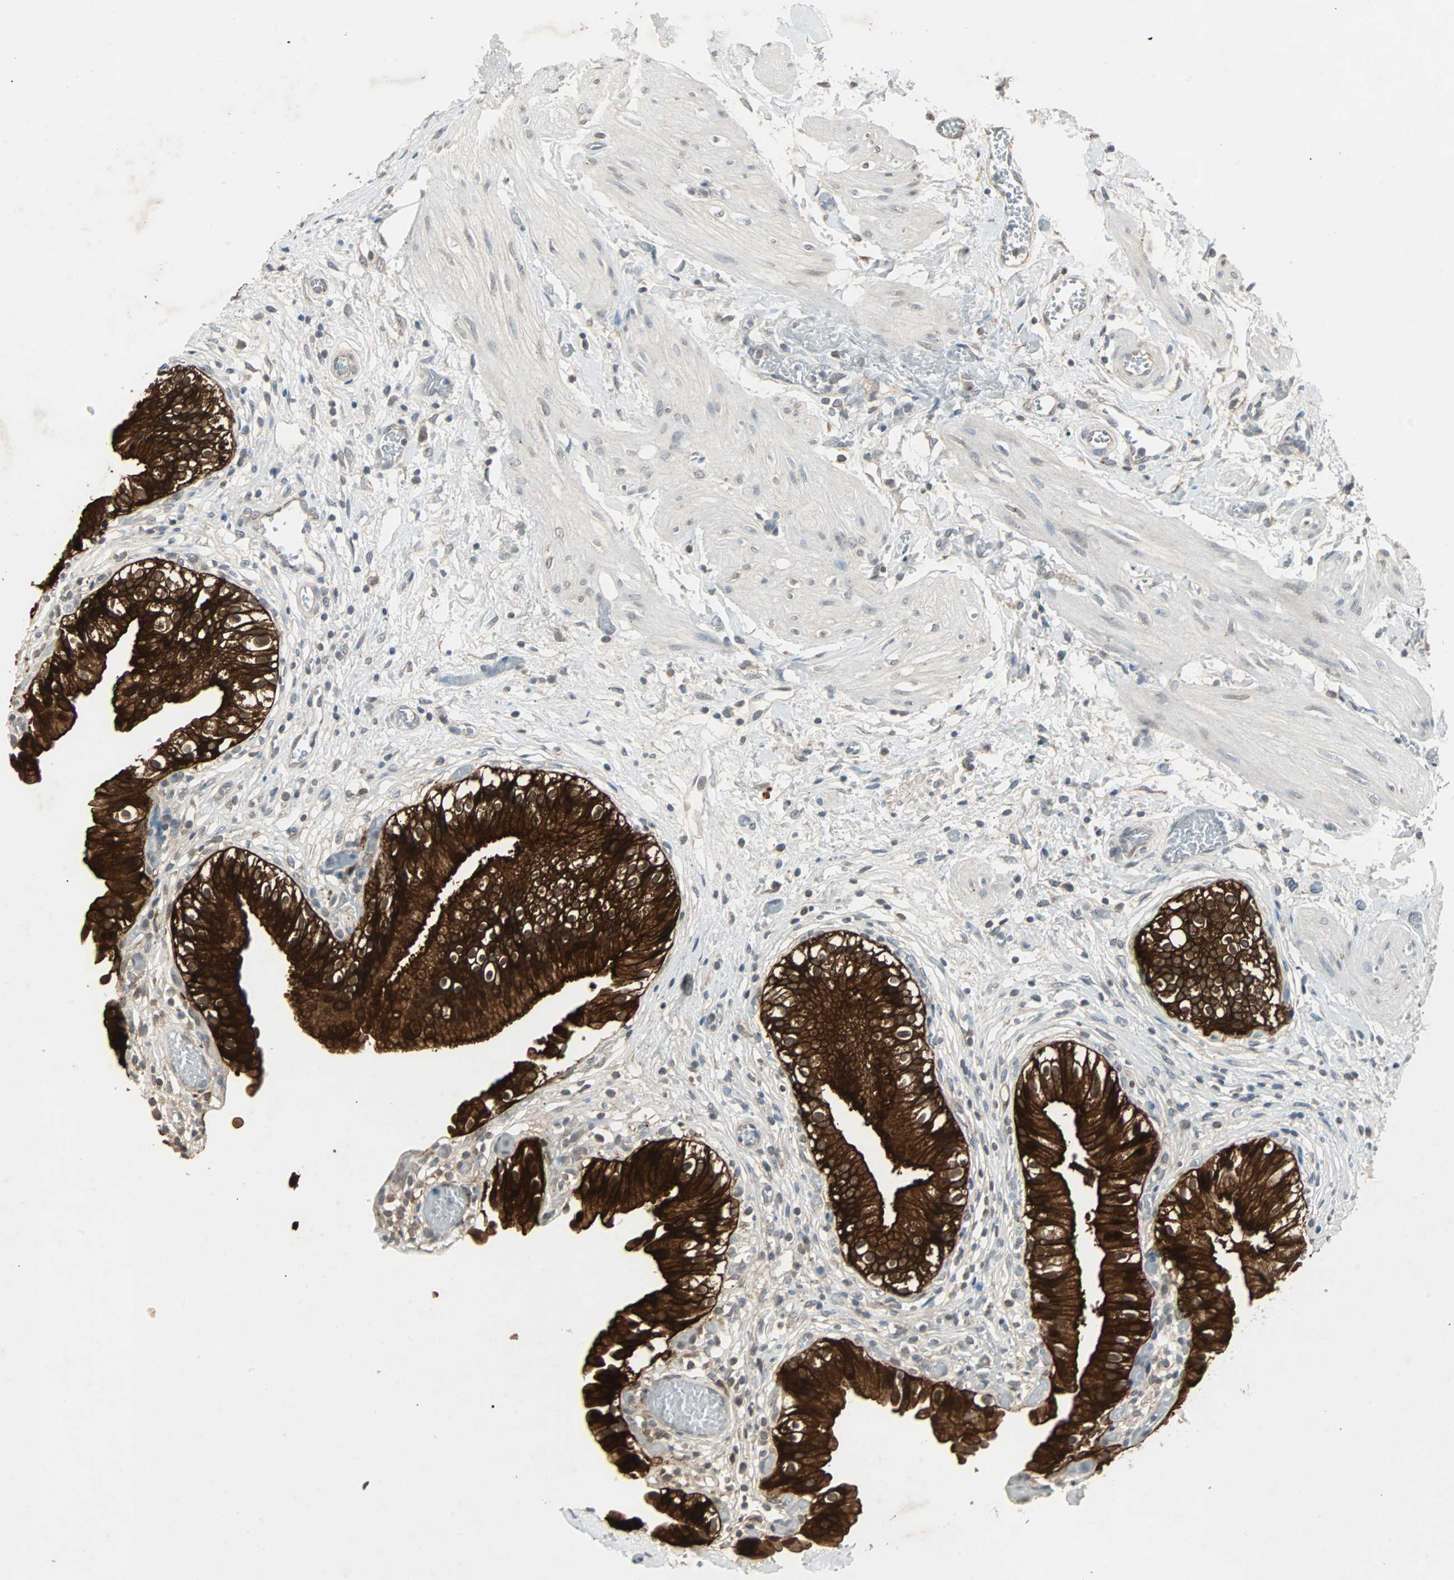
{"staining": {"intensity": "strong", "quantity": ">75%", "location": "cytoplasmic/membranous"}, "tissue": "gallbladder", "cell_type": "Glandular cells", "image_type": "normal", "snomed": [{"axis": "morphology", "description": "Normal tissue, NOS"}, {"axis": "topography", "description": "Gallbladder"}], "caption": "Normal gallbladder reveals strong cytoplasmic/membranous staining in about >75% of glandular cells (Brightfield microscopy of DAB IHC at high magnification)..", "gene": "CMC2", "patient": {"sex": "male", "age": 65}}